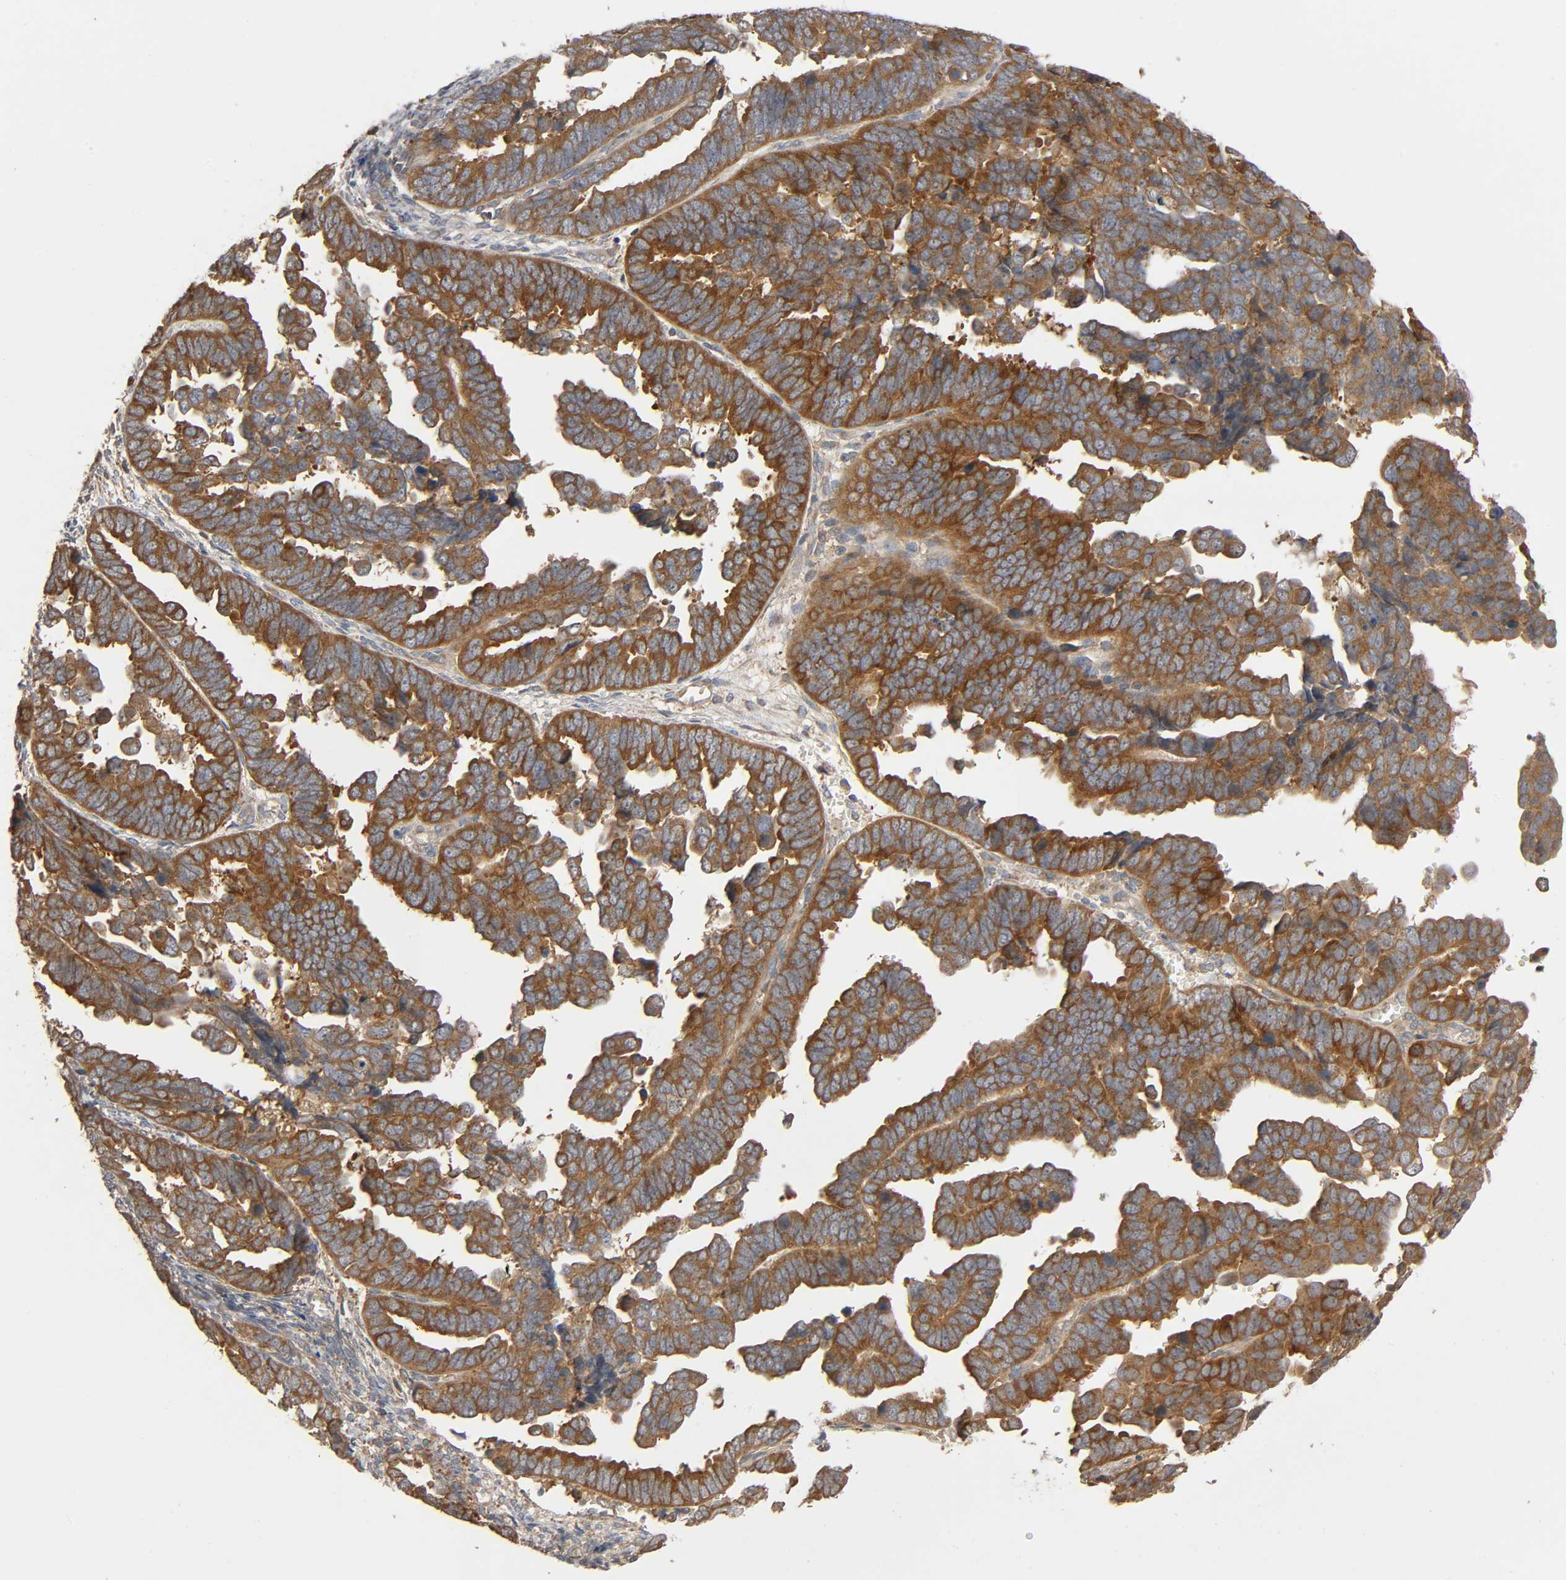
{"staining": {"intensity": "strong", "quantity": ">75%", "location": "cytoplasmic/membranous"}, "tissue": "endometrial cancer", "cell_type": "Tumor cells", "image_type": "cancer", "snomed": [{"axis": "morphology", "description": "Adenocarcinoma, NOS"}, {"axis": "topography", "description": "Endometrium"}], "caption": "This photomicrograph demonstrates immunohistochemistry (IHC) staining of human endometrial adenocarcinoma, with high strong cytoplasmic/membranous staining in approximately >75% of tumor cells.", "gene": "SGSM1", "patient": {"sex": "female", "age": 75}}